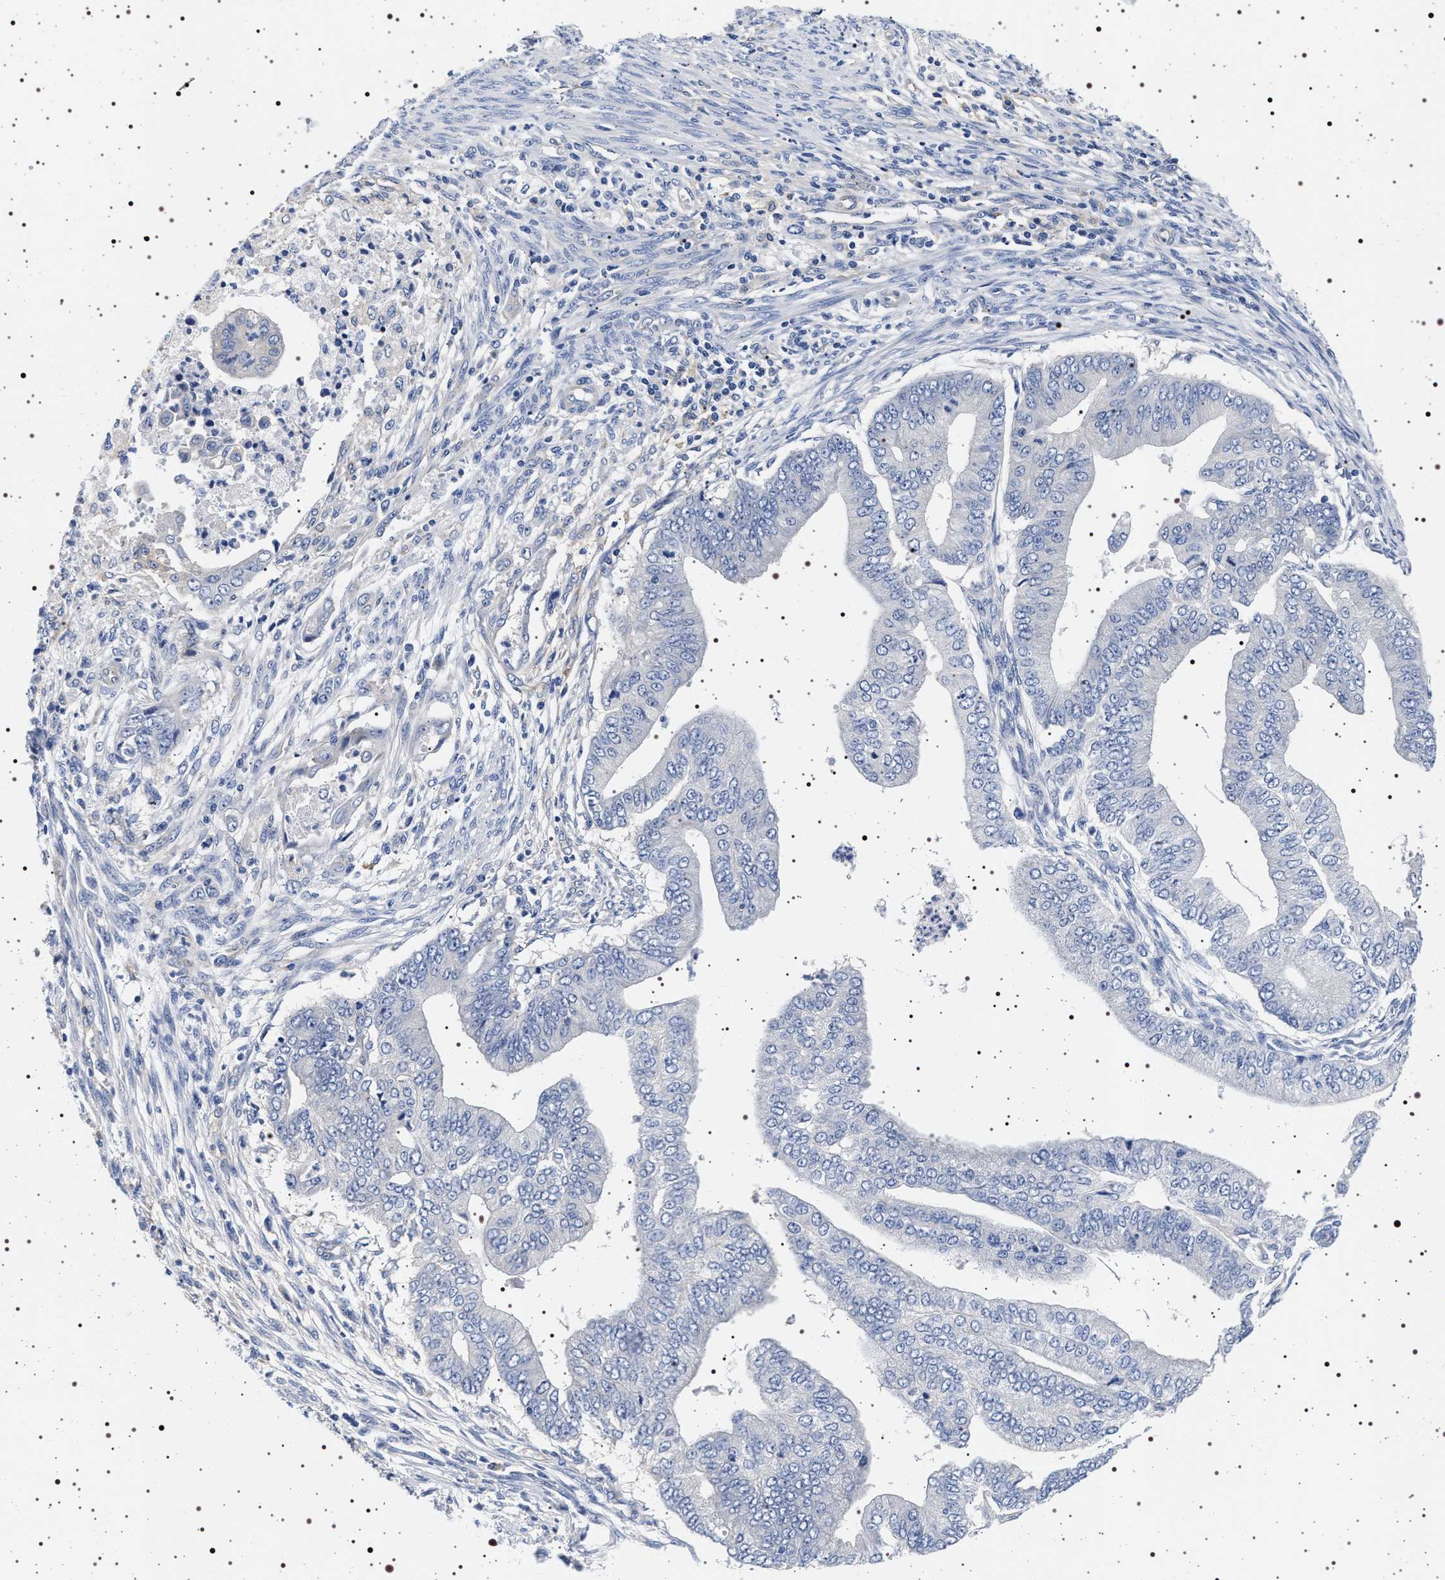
{"staining": {"intensity": "negative", "quantity": "none", "location": "none"}, "tissue": "endometrial cancer", "cell_type": "Tumor cells", "image_type": "cancer", "snomed": [{"axis": "morphology", "description": "Polyp, NOS"}, {"axis": "morphology", "description": "Adenocarcinoma, NOS"}, {"axis": "morphology", "description": "Adenoma, NOS"}, {"axis": "topography", "description": "Endometrium"}], "caption": "Immunohistochemistry of polyp (endometrial) displays no positivity in tumor cells.", "gene": "HSD17B1", "patient": {"sex": "female", "age": 79}}